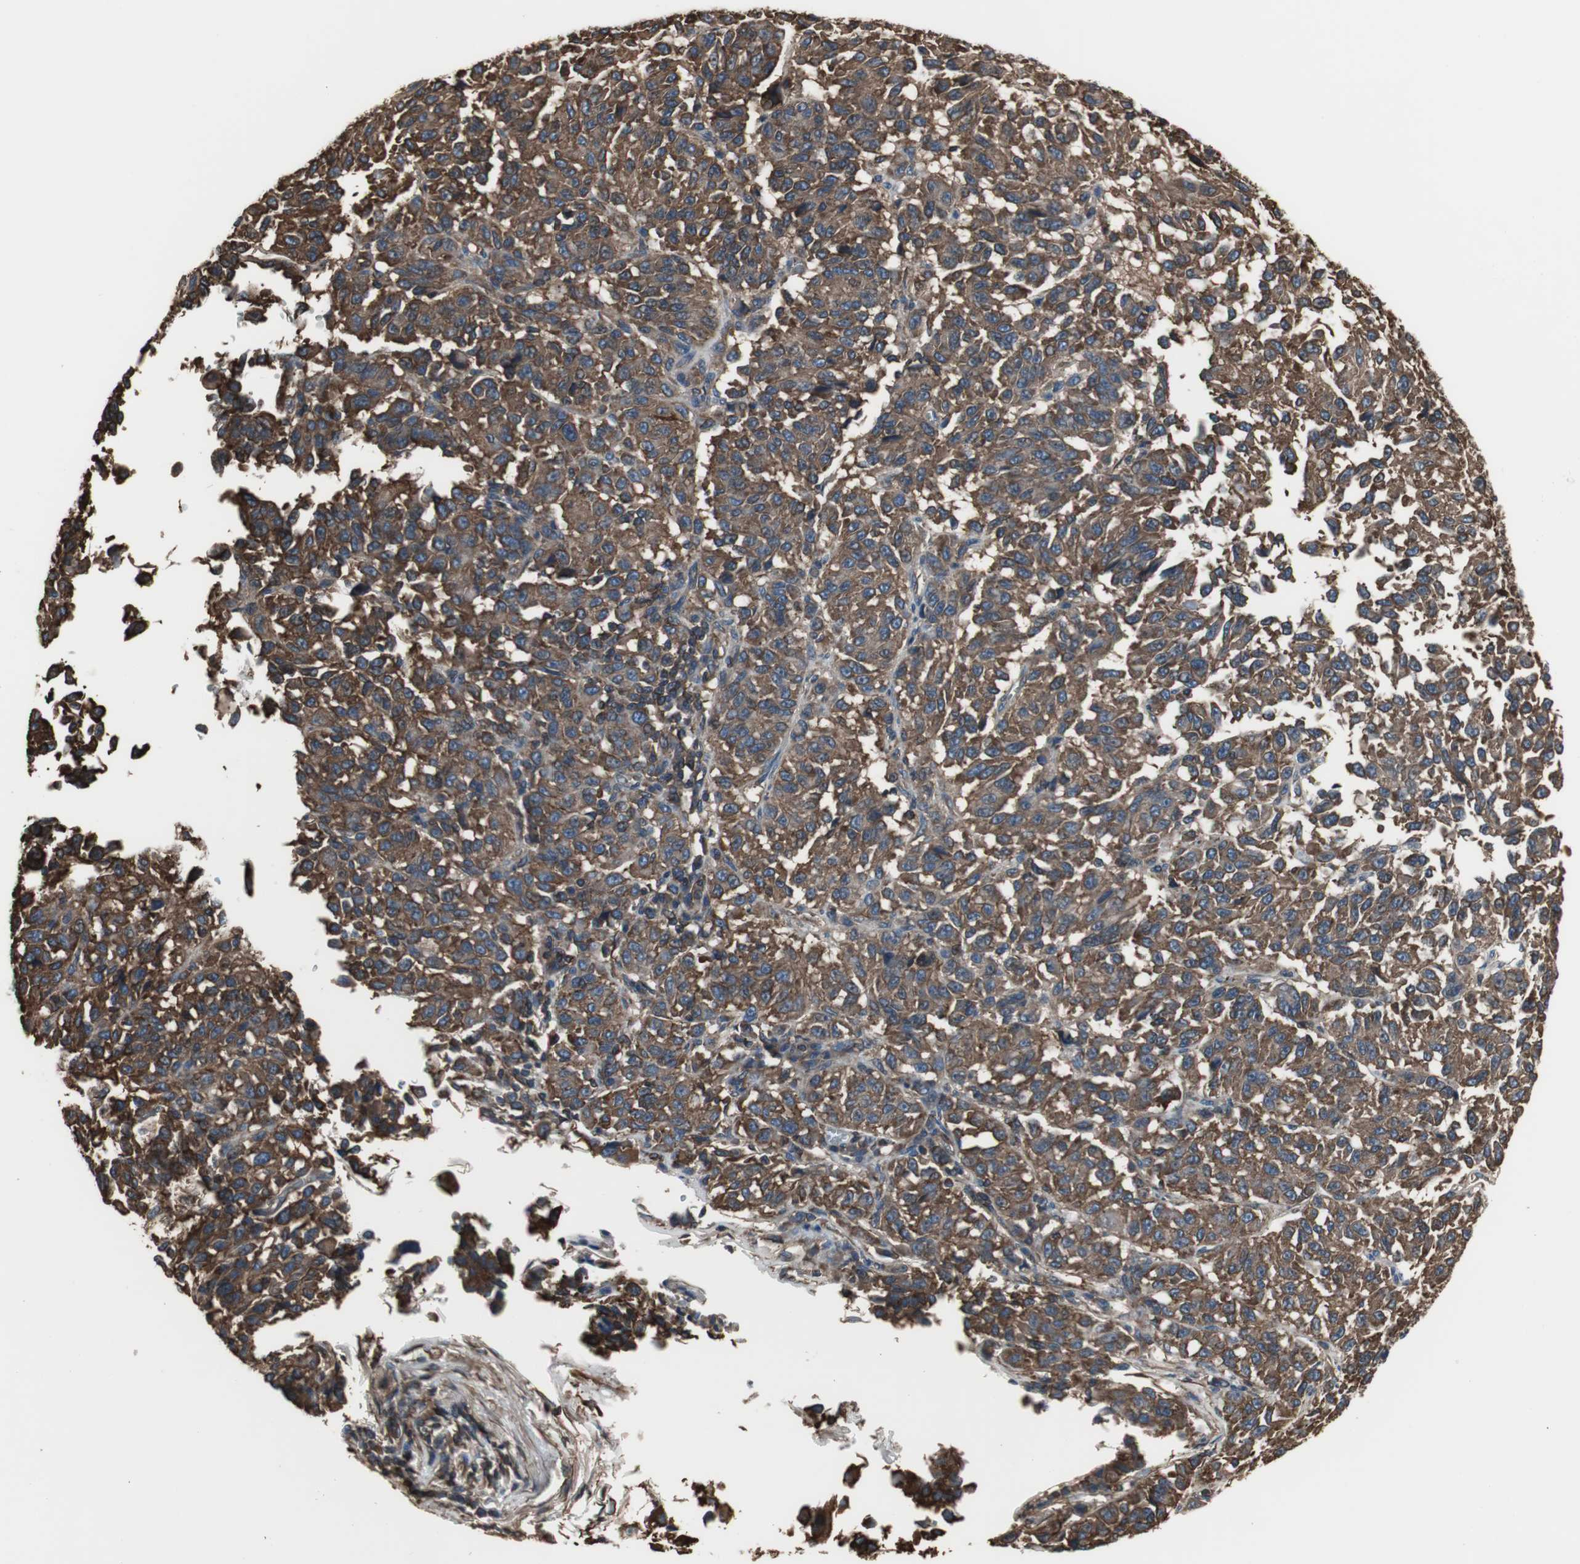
{"staining": {"intensity": "strong", "quantity": ">75%", "location": "cytoplasmic/membranous"}, "tissue": "melanoma", "cell_type": "Tumor cells", "image_type": "cancer", "snomed": [{"axis": "morphology", "description": "Malignant melanoma, Metastatic site"}, {"axis": "topography", "description": "Lung"}], "caption": "Human melanoma stained with a brown dye reveals strong cytoplasmic/membranous positive positivity in approximately >75% of tumor cells.", "gene": "ACTN1", "patient": {"sex": "male", "age": 64}}